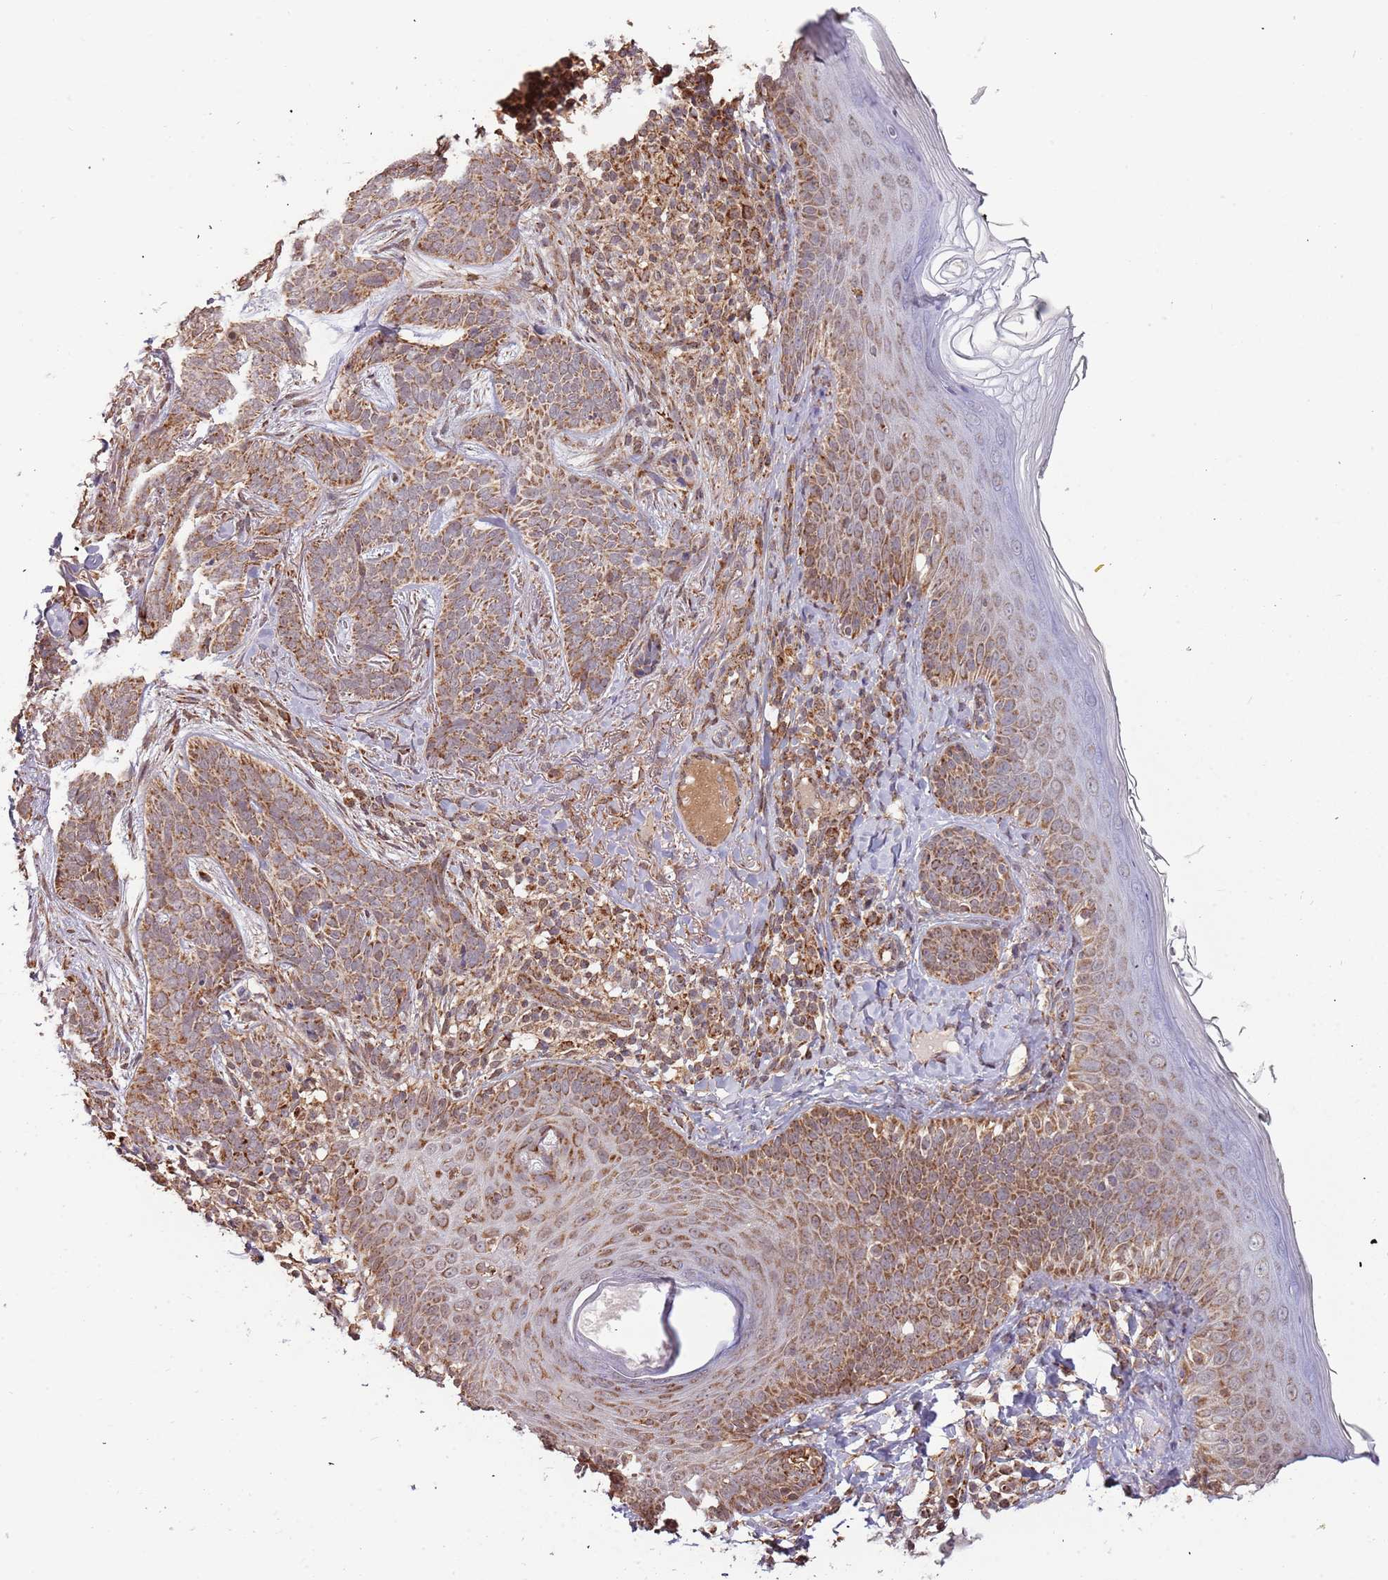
{"staining": {"intensity": "negative", "quantity": "none", "location": "none"}, "tissue": "skin", "cell_type": "Fibroblasts", "image_type": "normal", "snomed": [{"axis": "morphology", "description": "Normal tissue, NOS"}, {"axis": "topography", "description": "Skin"}], "caption": "Immunohistochemistry micrograph of unremarkable skin: skin stained with DAB (3,3'-diaminobenzidine) exhibits no significant protein staining in fibroblasts. Brightfield microscopy of IHC stained with DAB (brown) and hematoxylin (blue), captured at high magnification.", "gene": "IL17RD", "patient": {"sex": "male", "age": 57}}